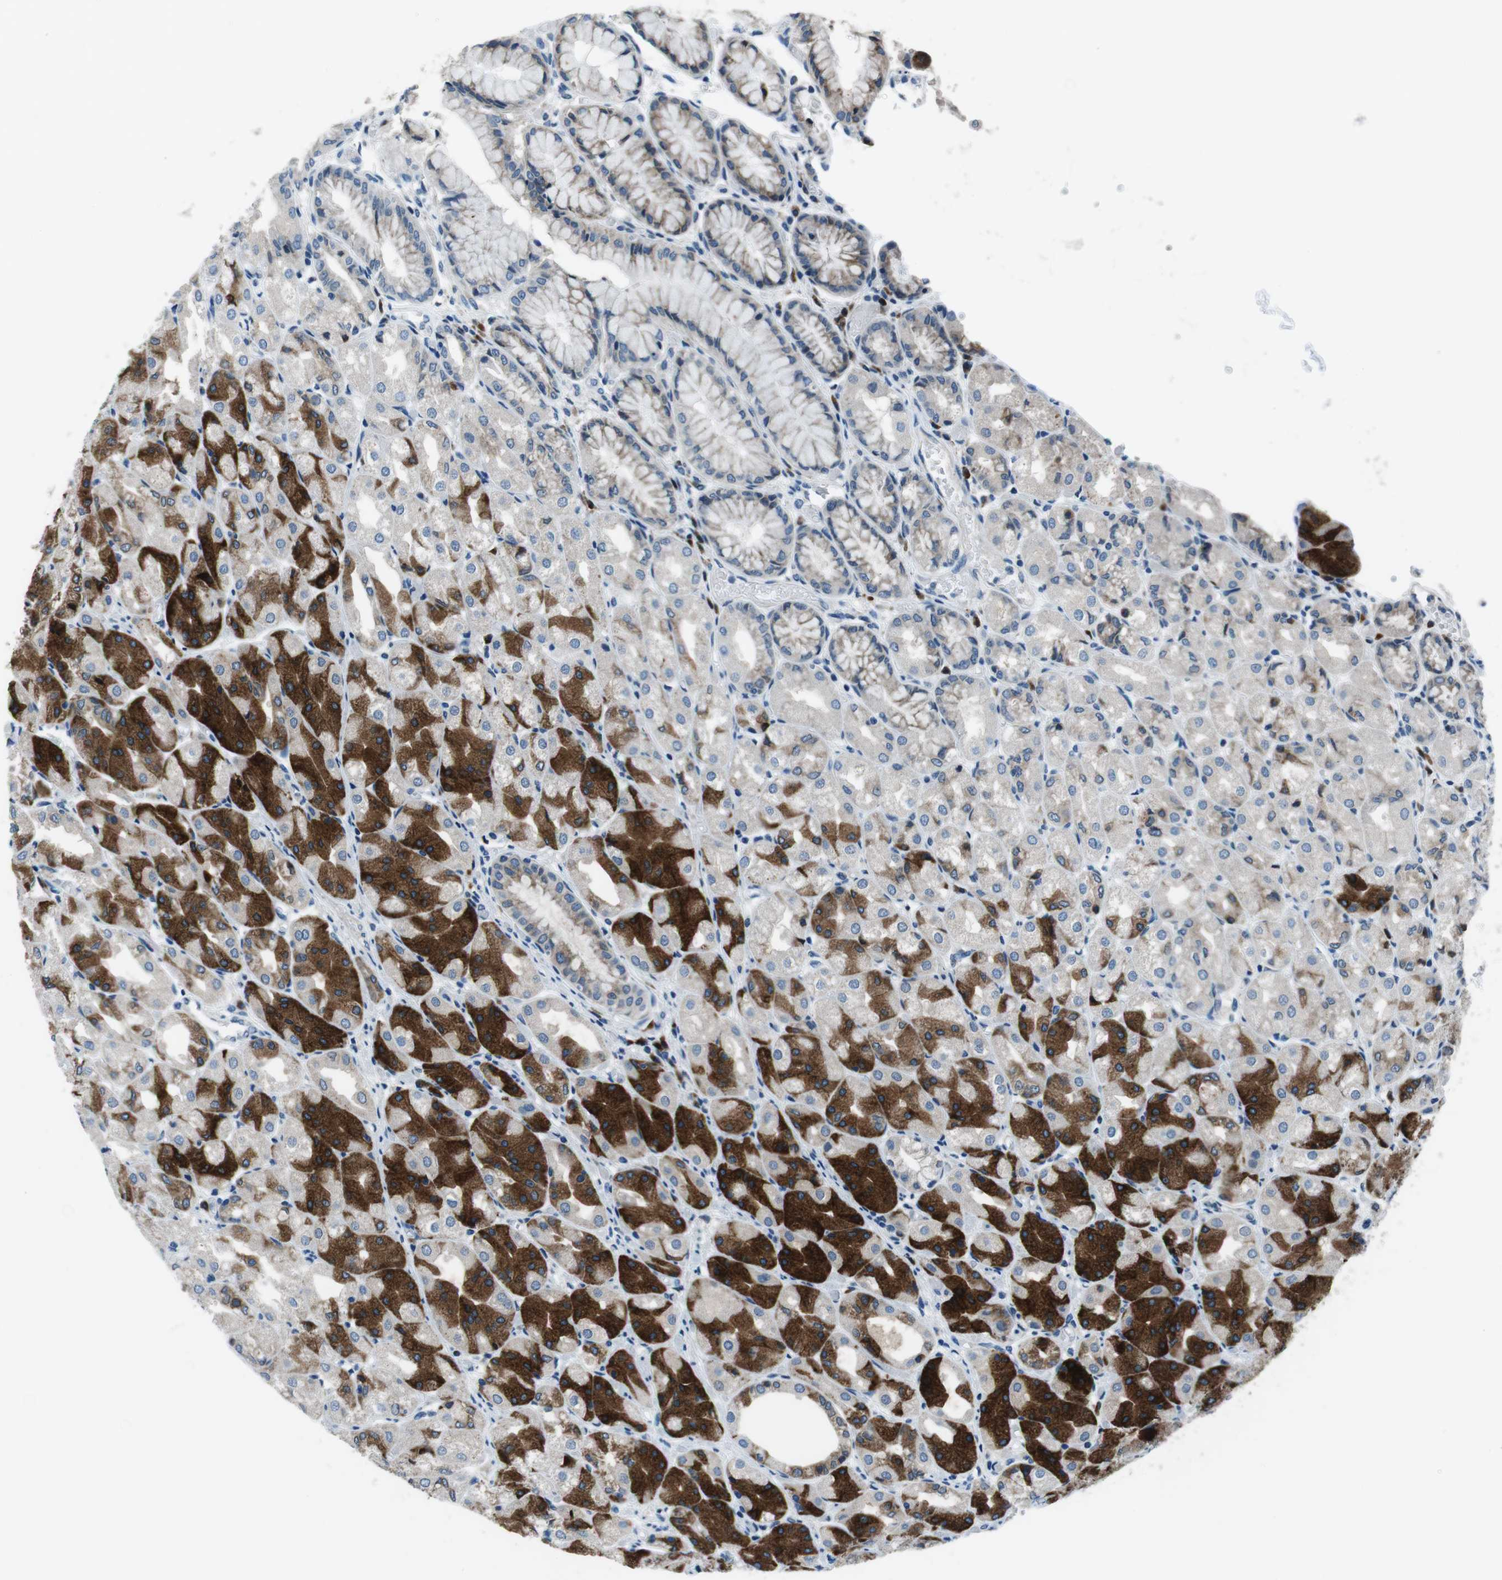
{"staining": {"intensity": "strong", "quantity": "25%-75%", "location": "cytoplasmic/membranous"}, "tissue": "stomach", "cell_type": "Glandular cells", "image_type": "normal", "snomed": [{"axis": "morphology", "description": "Normal tissue, NOS"}, {"axis": "topography", "description": "Stomach, upper"}], "caption": "Brown immunohistochemical staining in unremarkable stomach displays strong cytoplasmic/membranous expression in approximately 25%-75% of glandular cells. Using DAB (3,3'-diaminobenzidine) (brown) and hematoxylin (blue) stains, captured at high magnification using brightfield microscopy.", "gene": "NUCB2", "patient": {"sex": "male", "age": 72}}